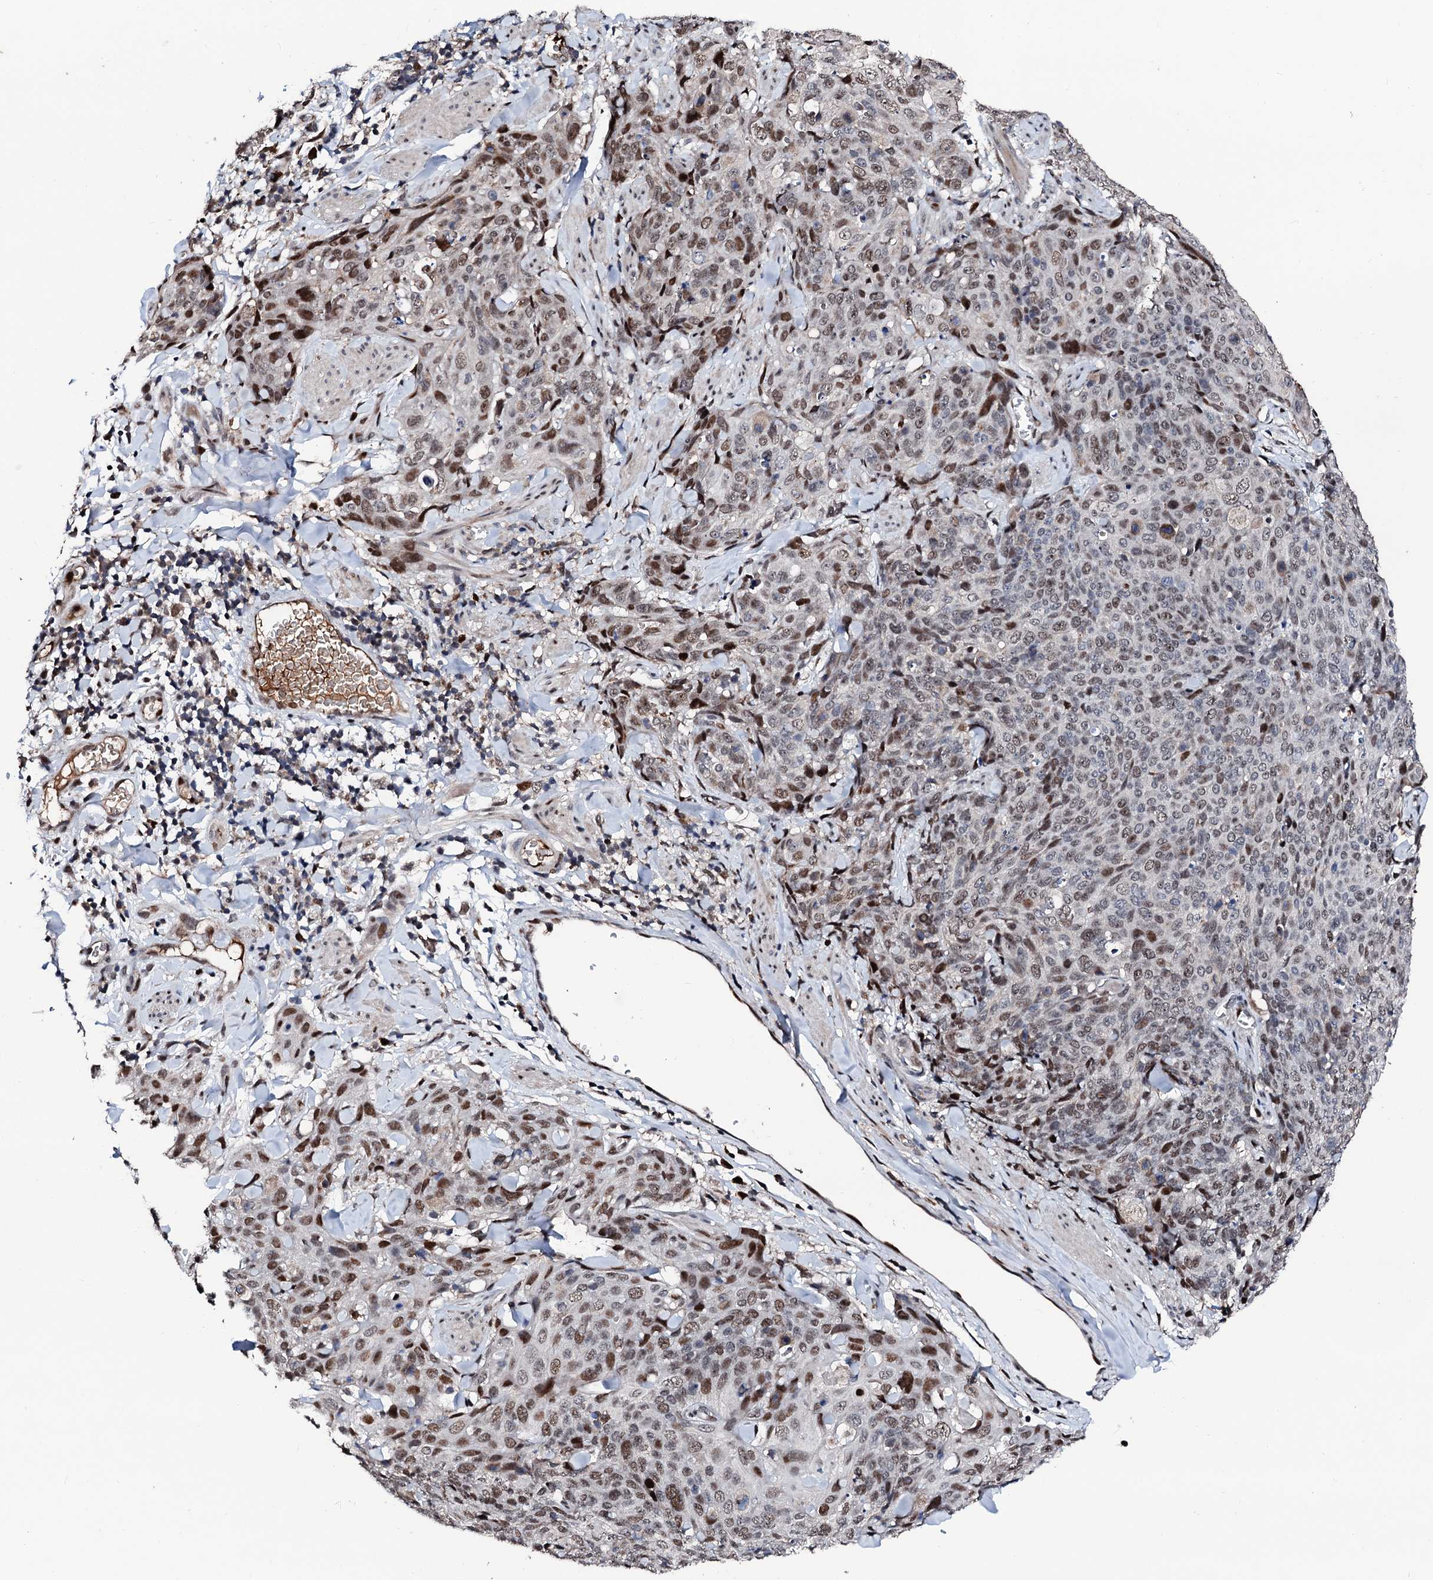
{"staining": {"intensity": "moderate", "quantity": ">75%", "location": "nuclear"}, "tissue": "skin cancer", "cell_type": "Tumor cells", "image_type": "cancer", "snomed": [{"axis": "morphology", "description": "Squamous cell carcinoma, NOS"}, {"axis": "topography", "description": "Skin"}, {"axis": "topography", "description": "Vulva"}], "caption": "This is an image of IHC staining of skin cancer (squamous cell carcinoma), which shows moderate positivity in the nuclear of tumor cells.", "gene": "KIF18A", "patient": {"sex": "female", "age": 85}}